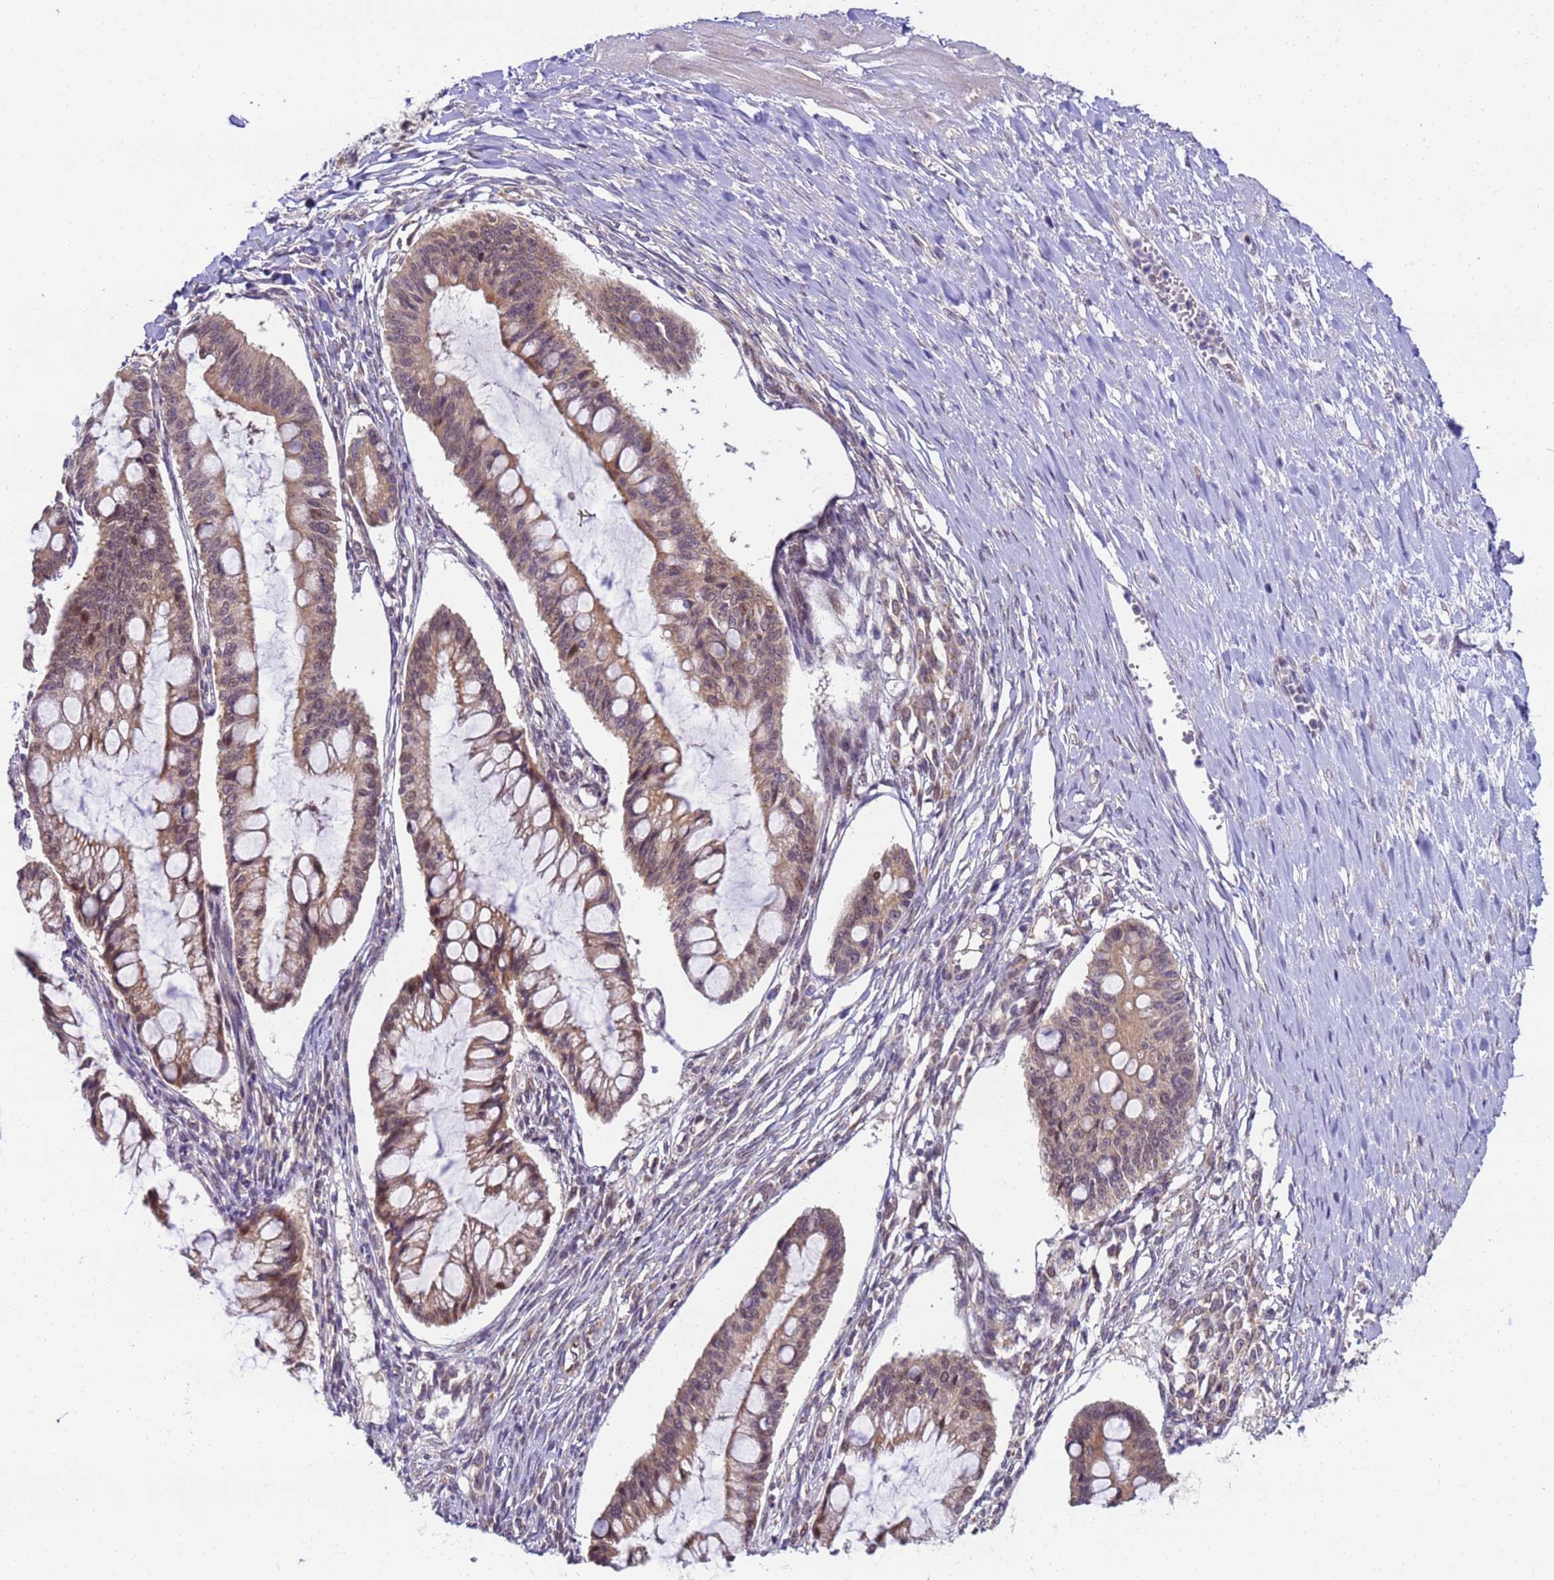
{"staining": {"intensity": "moderate", "quantity": ">75%", "location": "cytoplasmic/membranous"}, "tissue": "ovarian cancer", "cell_type": "Tumor cells", "image_type": "cancer", "snomed": [{"axis": "morphology", "description": "Cystadenocarcinoma, mucinous, NOS"}, {"axis": "topography", "description": "Ovary"}], "caption": "Immunohistochemistry (IHC) photomicrograph of human ovarian cancer (mucinous cystadenocarcinoma) stained for a protein (brown), which reveals medium levels of moderate cytoplasmic/membranous staining in approximately >75% of tumor cells.", "gene": "RAPGEF3", "patient": {"sex": "female", "age": 73}}